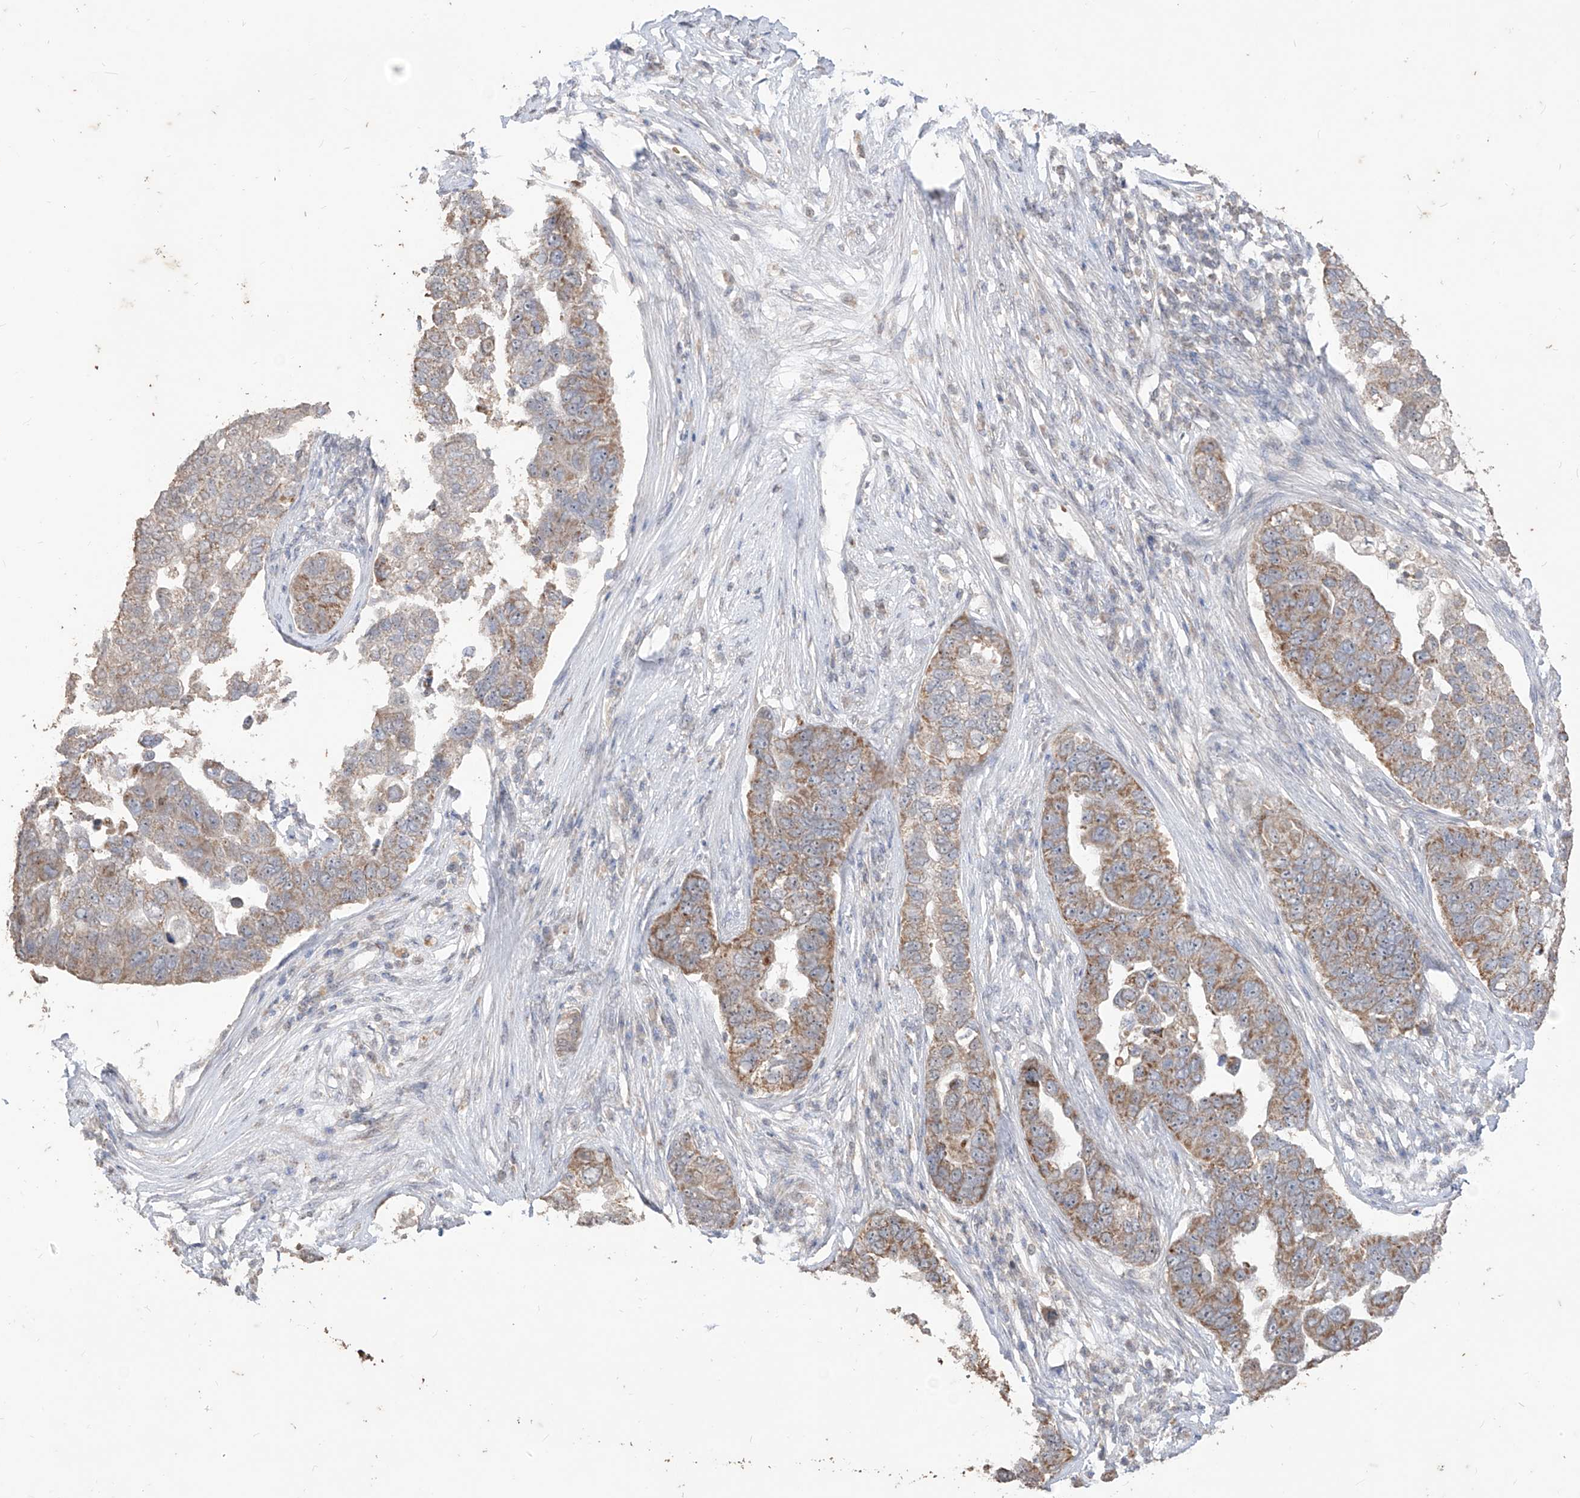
{"staining": {"intensity": "moderate", "quantity": ">75%", "location": "cytoplasmic/membranous"}, "tissue": "pancreatic cancer", "cell_type": "Tumor cells", "image_type": "cancer", "snomed": [{"axis": "morphology", "description": "Adenocarcinoma, NOS"}, {"axis": "topography", "description": "Pancreas"}], "caption": "Immunohistochemistry (IHC) histopathology image of human pancreatic cancer stained for a protein (brown), which exhibits medium levels of moderate cytoplasmic/membranous staining in approximately >75% of tumor cells.", "gene": "MTUS2", "patient": {"sex": "female", "age": 61}}